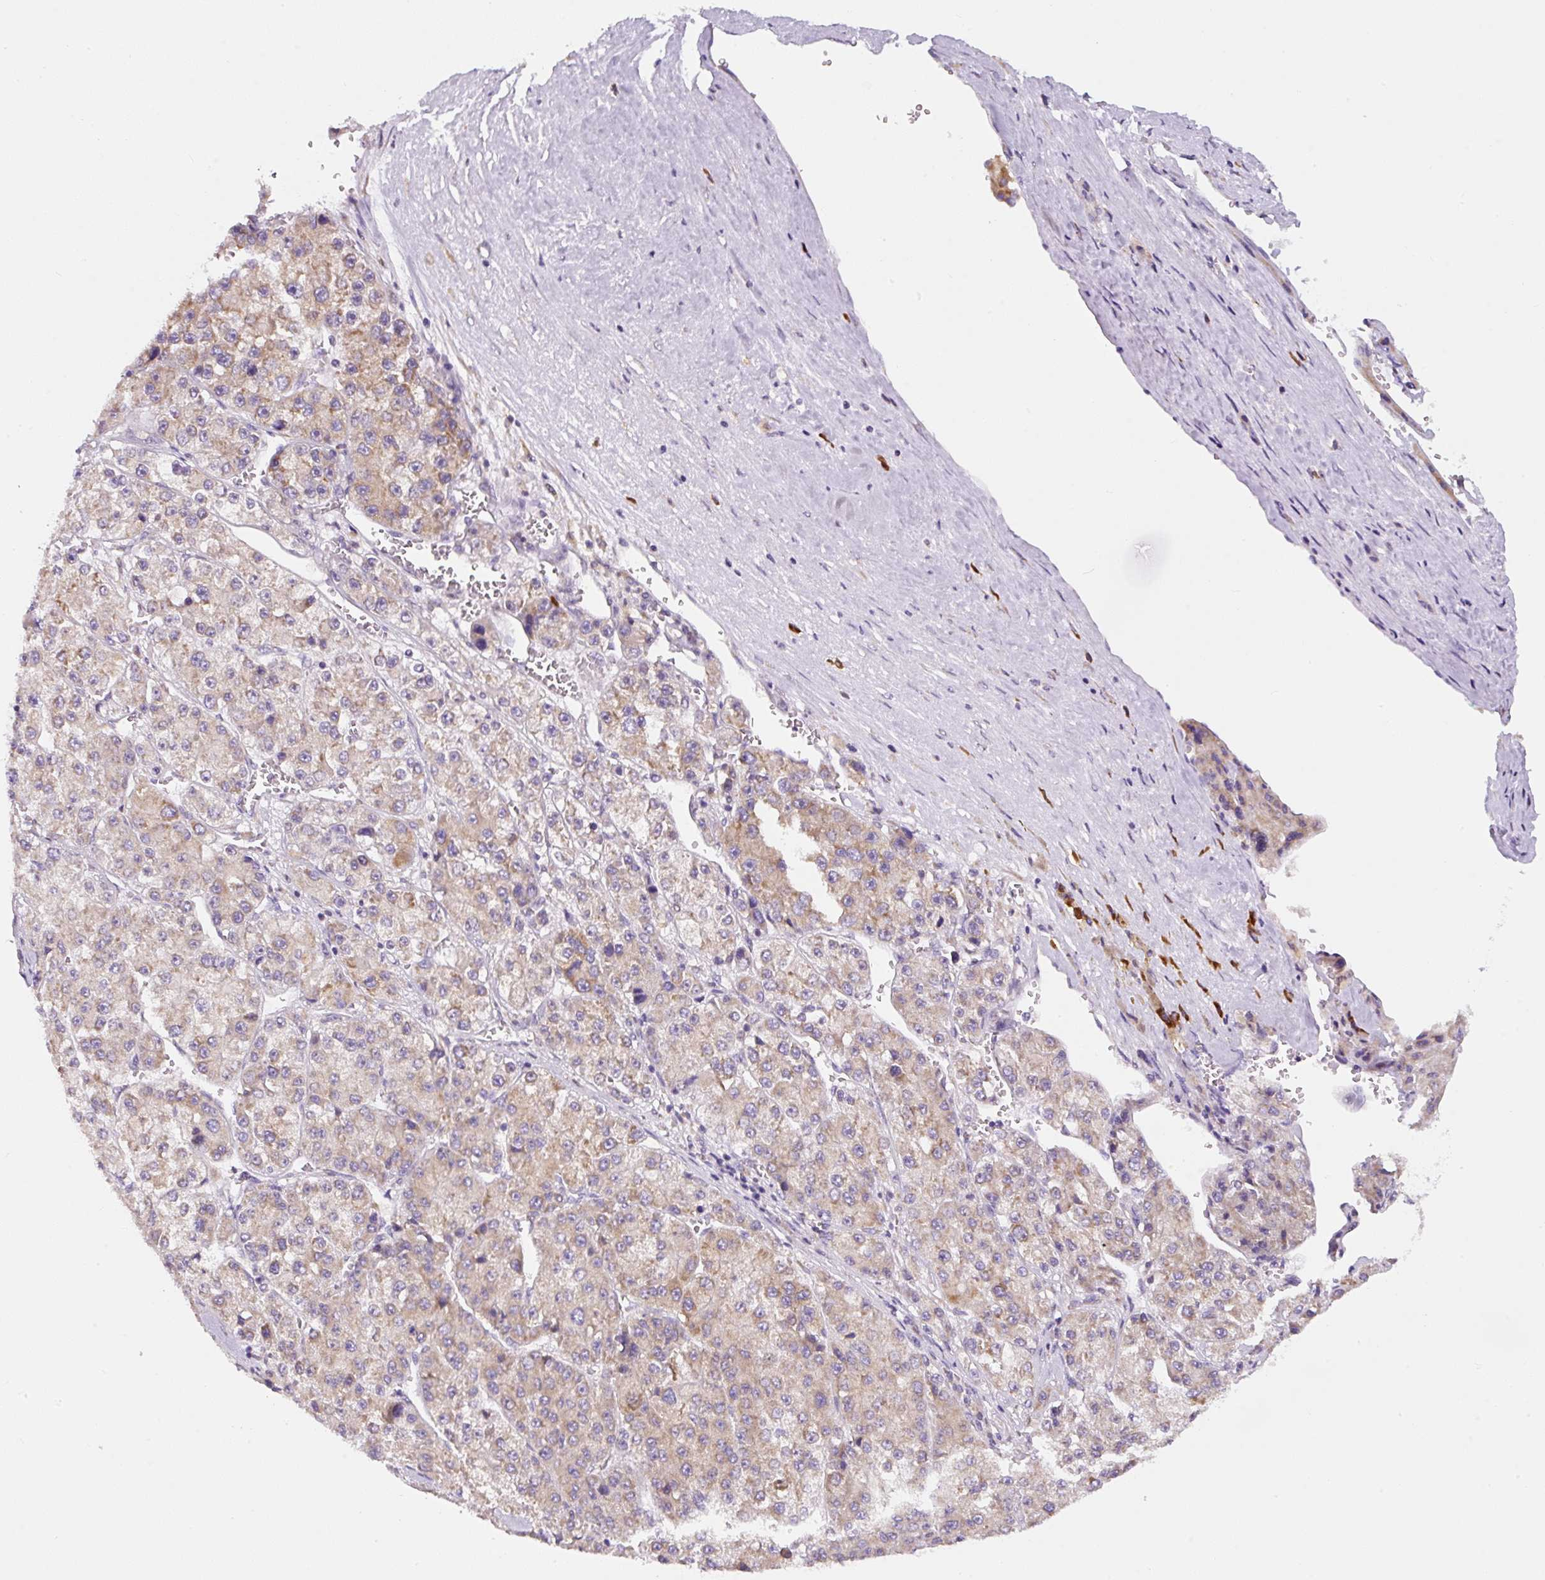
{"staining": {"intensity": "weak", "quantity": "25%-75%", "location": "cytoplasmic/membranous"}, "tissue": "liver cancer", "cell_type": "Tumor cells", "image_type": "cancer", "snomed": [{"axis": "morphology", "description": "Carcinoma, Hepatocellular, NOS"}, {"axis": "topography", "description": "Liver"}], "caption": "This is a histology image of IHC staining of liver cancer (hepatocellular carcinoma), which shows weak staining in the cytoplasmic/membranous of tumor cells.", "gene": "DDOST", "patient": {"sex": "female", "age": 73}}